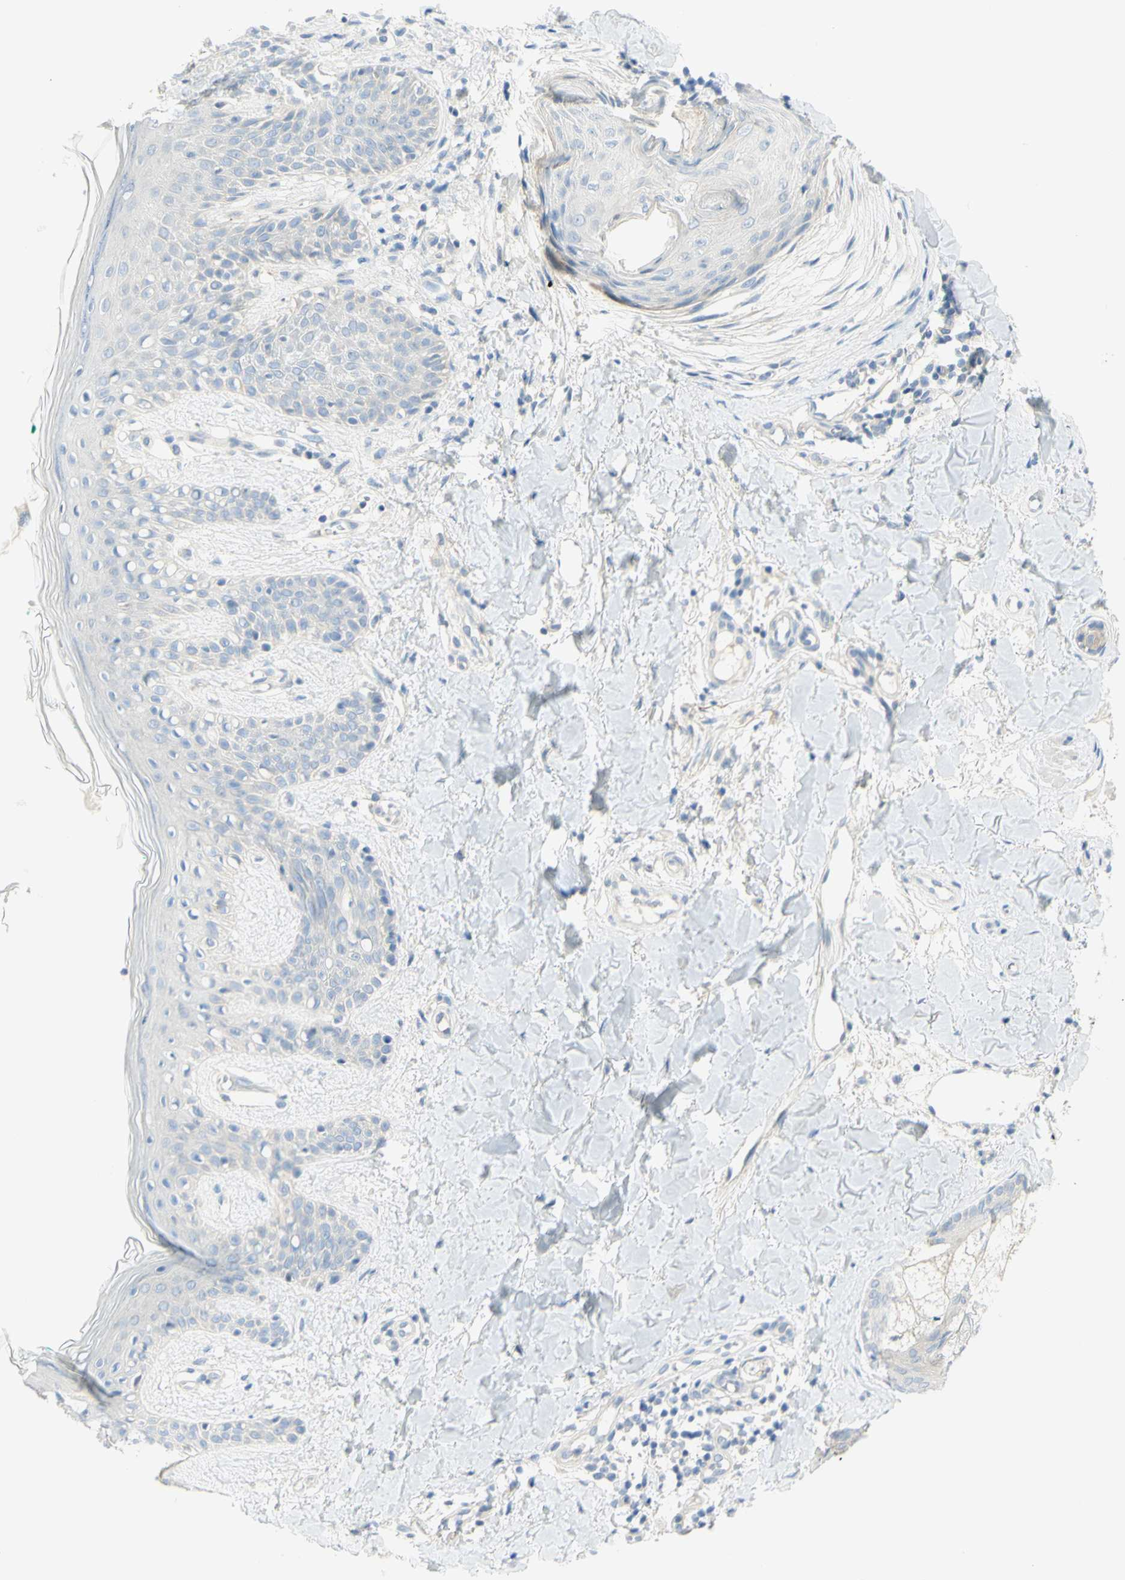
{"staining": {"intensity": "negative", "quantity": "none", "location": "none"}, "tissue": "skin", "cell_type": "Fibroblasts", "image_type": "normal", "snomed": [{"axis": "morphology", "description": "Normal tissue, NOS"}, {"axis": "topography", "description": "Skin"}], "caption": "The immunohistochemistry micrograph has no significant expression in fibroblasts of skin.", "gene": "GCNT3", "patient": {"sex": "male", "age": 16}}